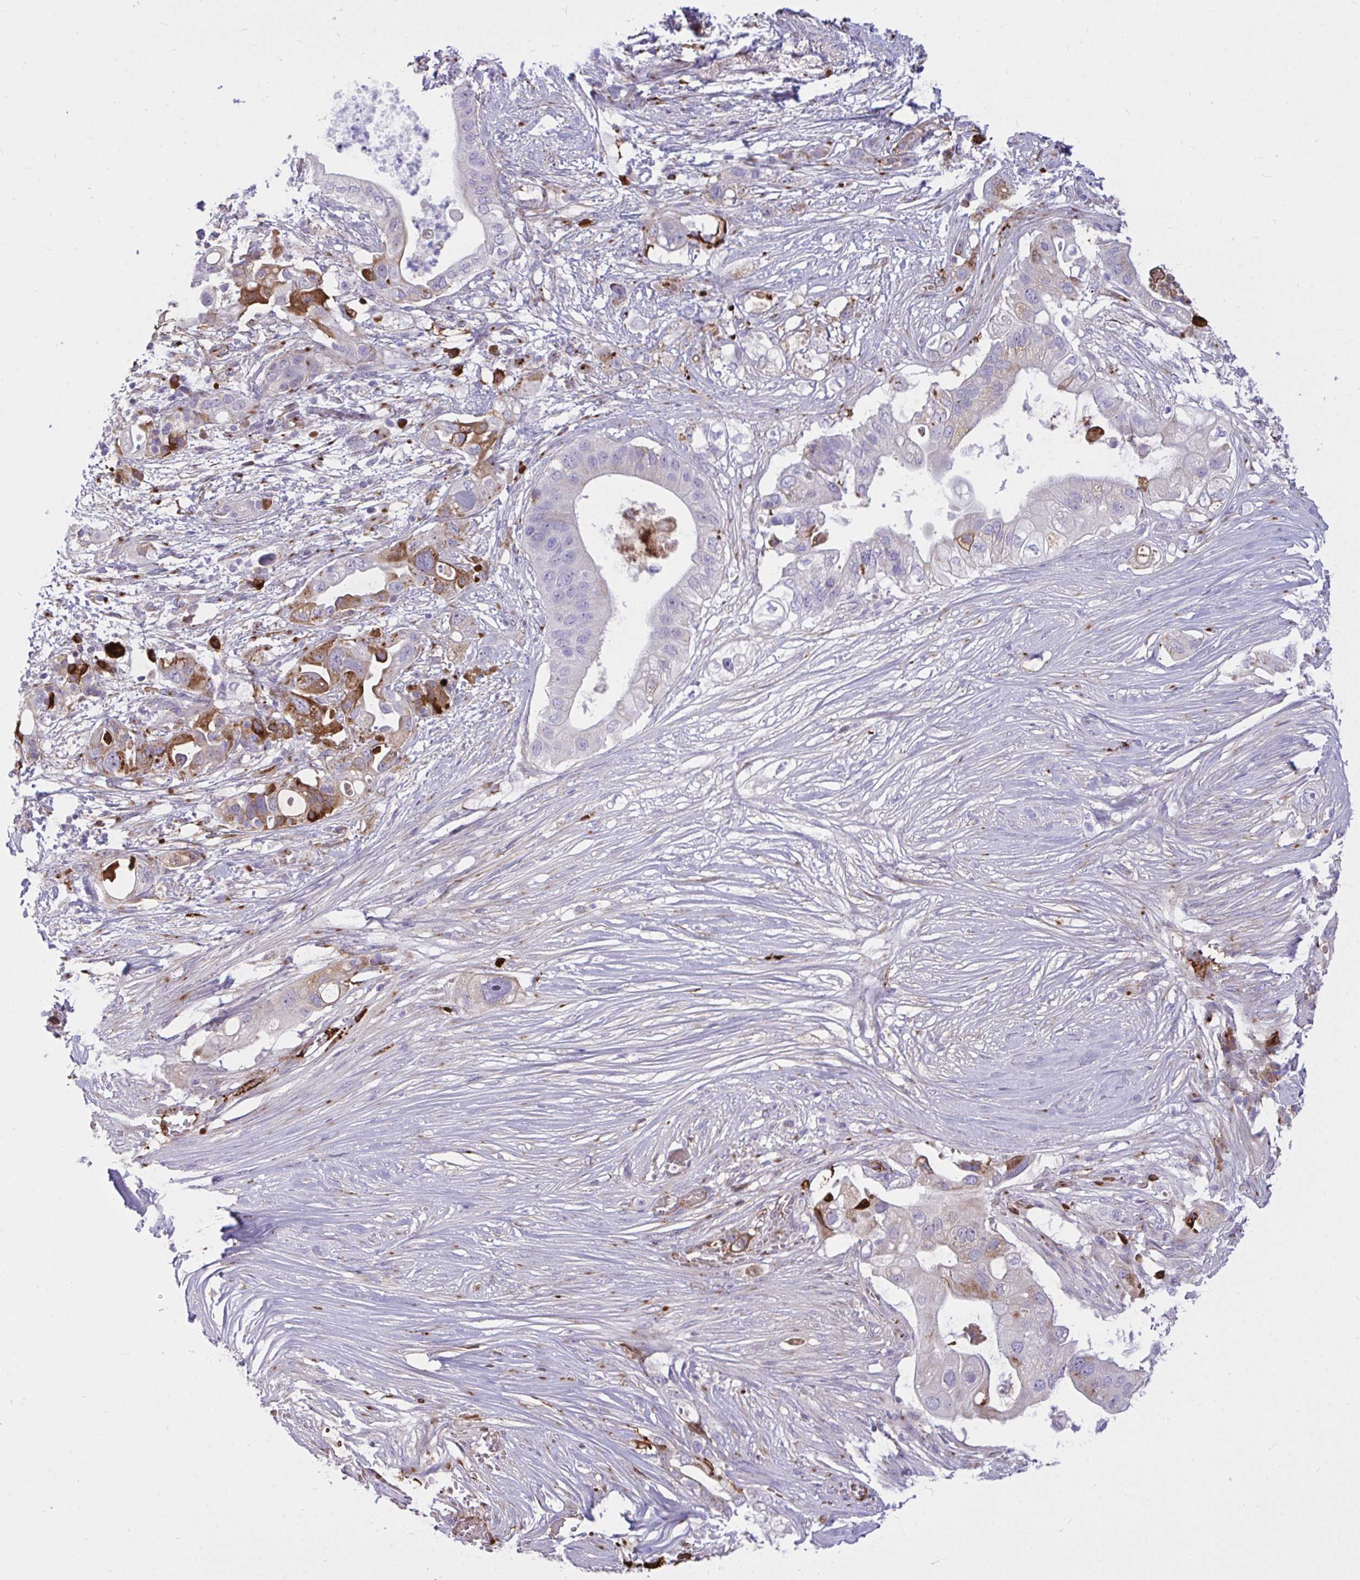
{"staining": {"intensity": "strong", "quantity": "<25%", "location": "cytoplasmic/membranous"}, "tissue": "pancreatic cancer", "cell_type": "Tumor cells", "image_type": "cancer", "snomed": [{"axis": "morphology", "description": "Adenocarcinoma, NOS"}, {"axis": "topography", "description": "Pancreas"}], "caption": "Brown immunohistochemical staining in human pancreatic cancer (adenocarcinoma) exhibits strong cytoplasmic/membranous positivity in approximately <25% of tumor cells. (Brightfield microscopy of DAB IHC at high magnification).", "gene": "F2", "patient": {"sex": "female", "age": 72}}